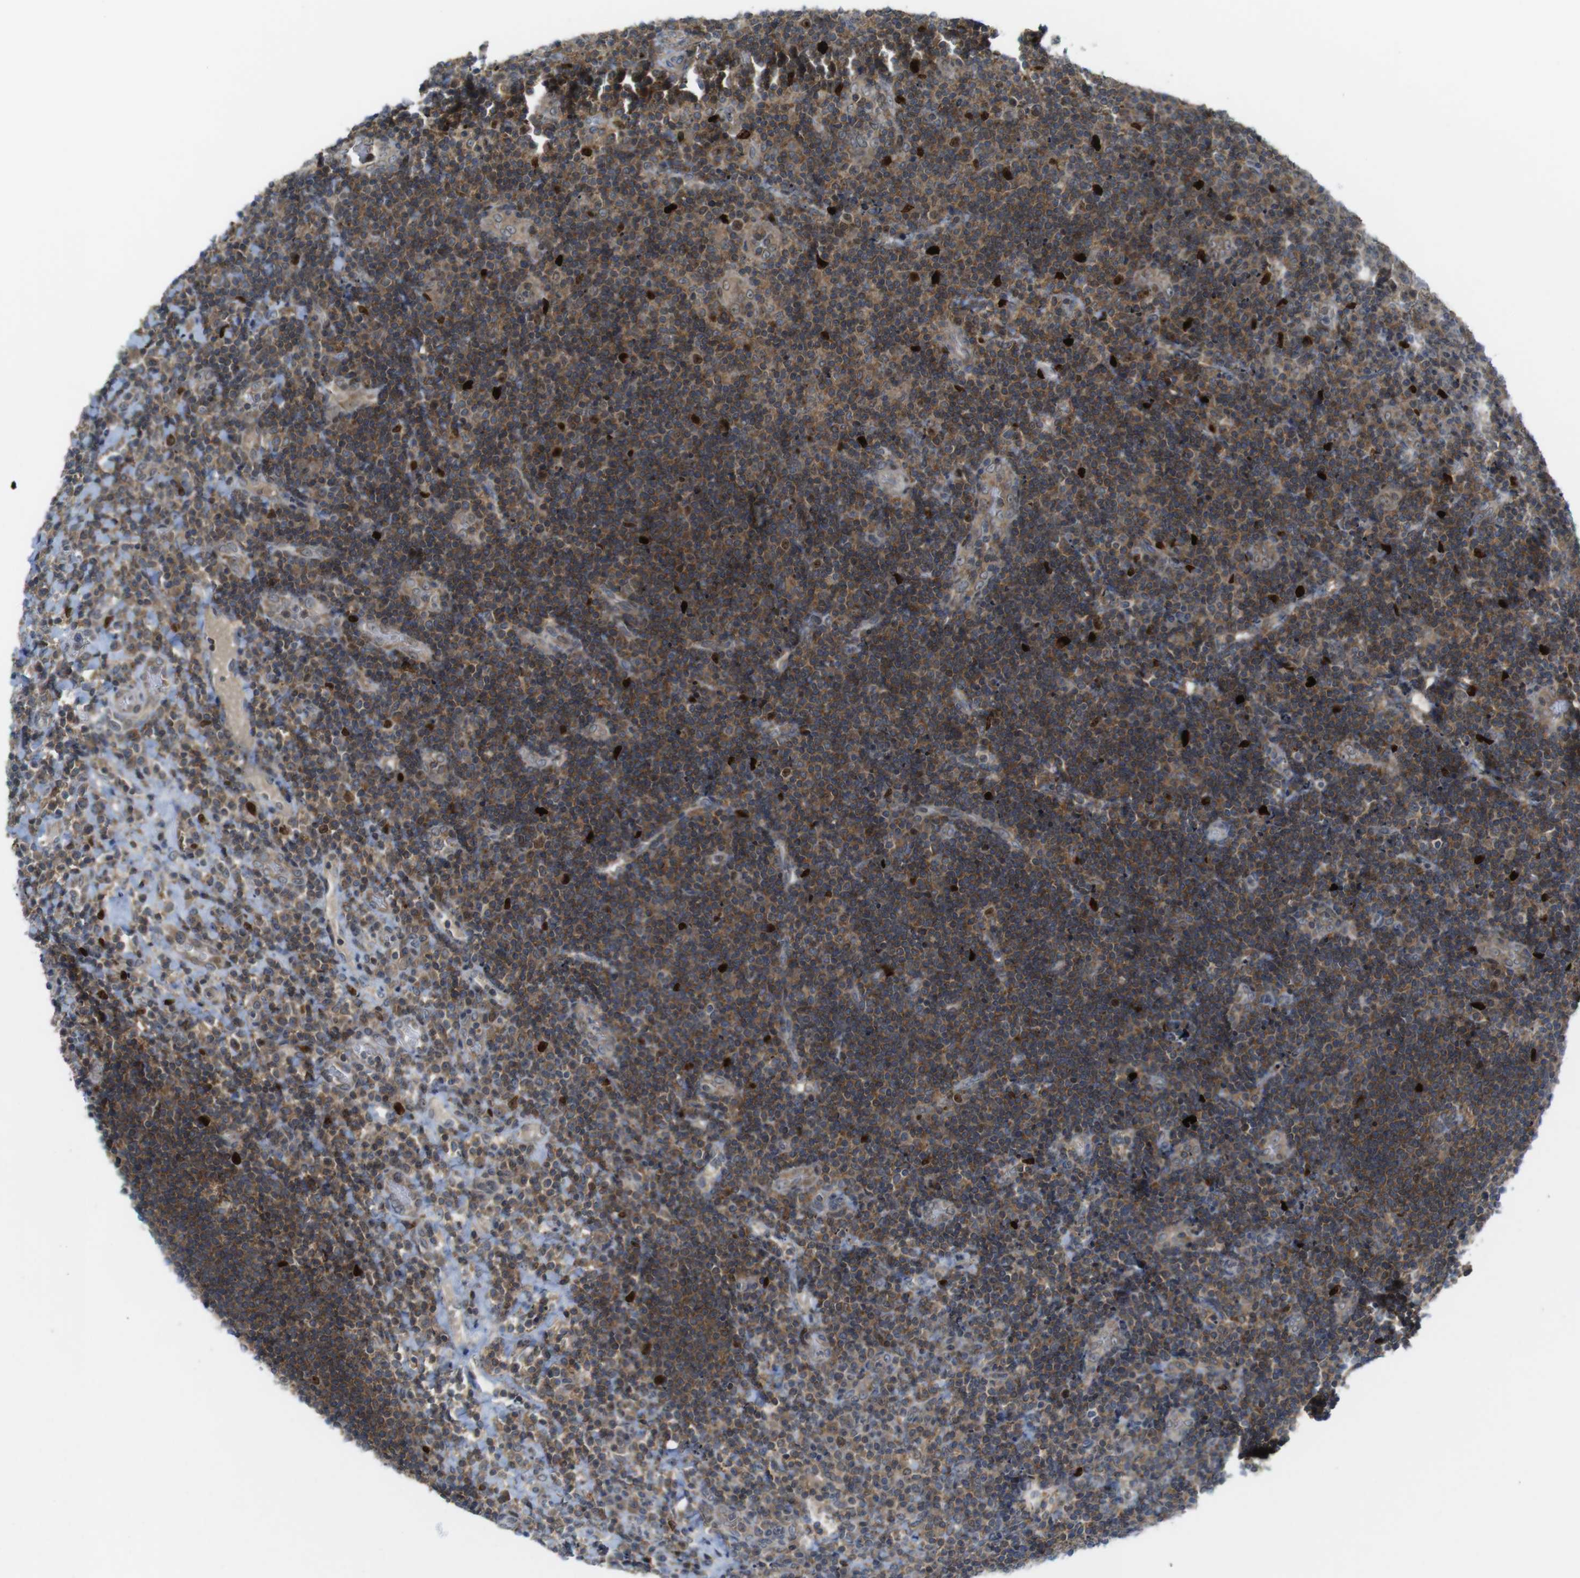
{"staining": {"intensity": "moderate", "quantity": ">75%", "location": "cytoplasmic/membranous"}, "tissue": "lymphoma", "cell_type": "Tumor cells", "image_type": "cancer", "snomed": [{"axis": "morphology", "description": "Malignant lymphoma, non-Hodgkin's type, High grade"}, {"axis": "topography", "description": "Tonsil"}], "caption": "Immunohistochemical staining of human high-grade malignant lymphoma, non-Hodgkin's type shows medium levels of moderate cytoplasmic/membranous staining in approximately >75% of tumor cells. Nuclei are stained in blue.", "gene": "RCC1", "patient": {"sex": "female", "age": 36}}